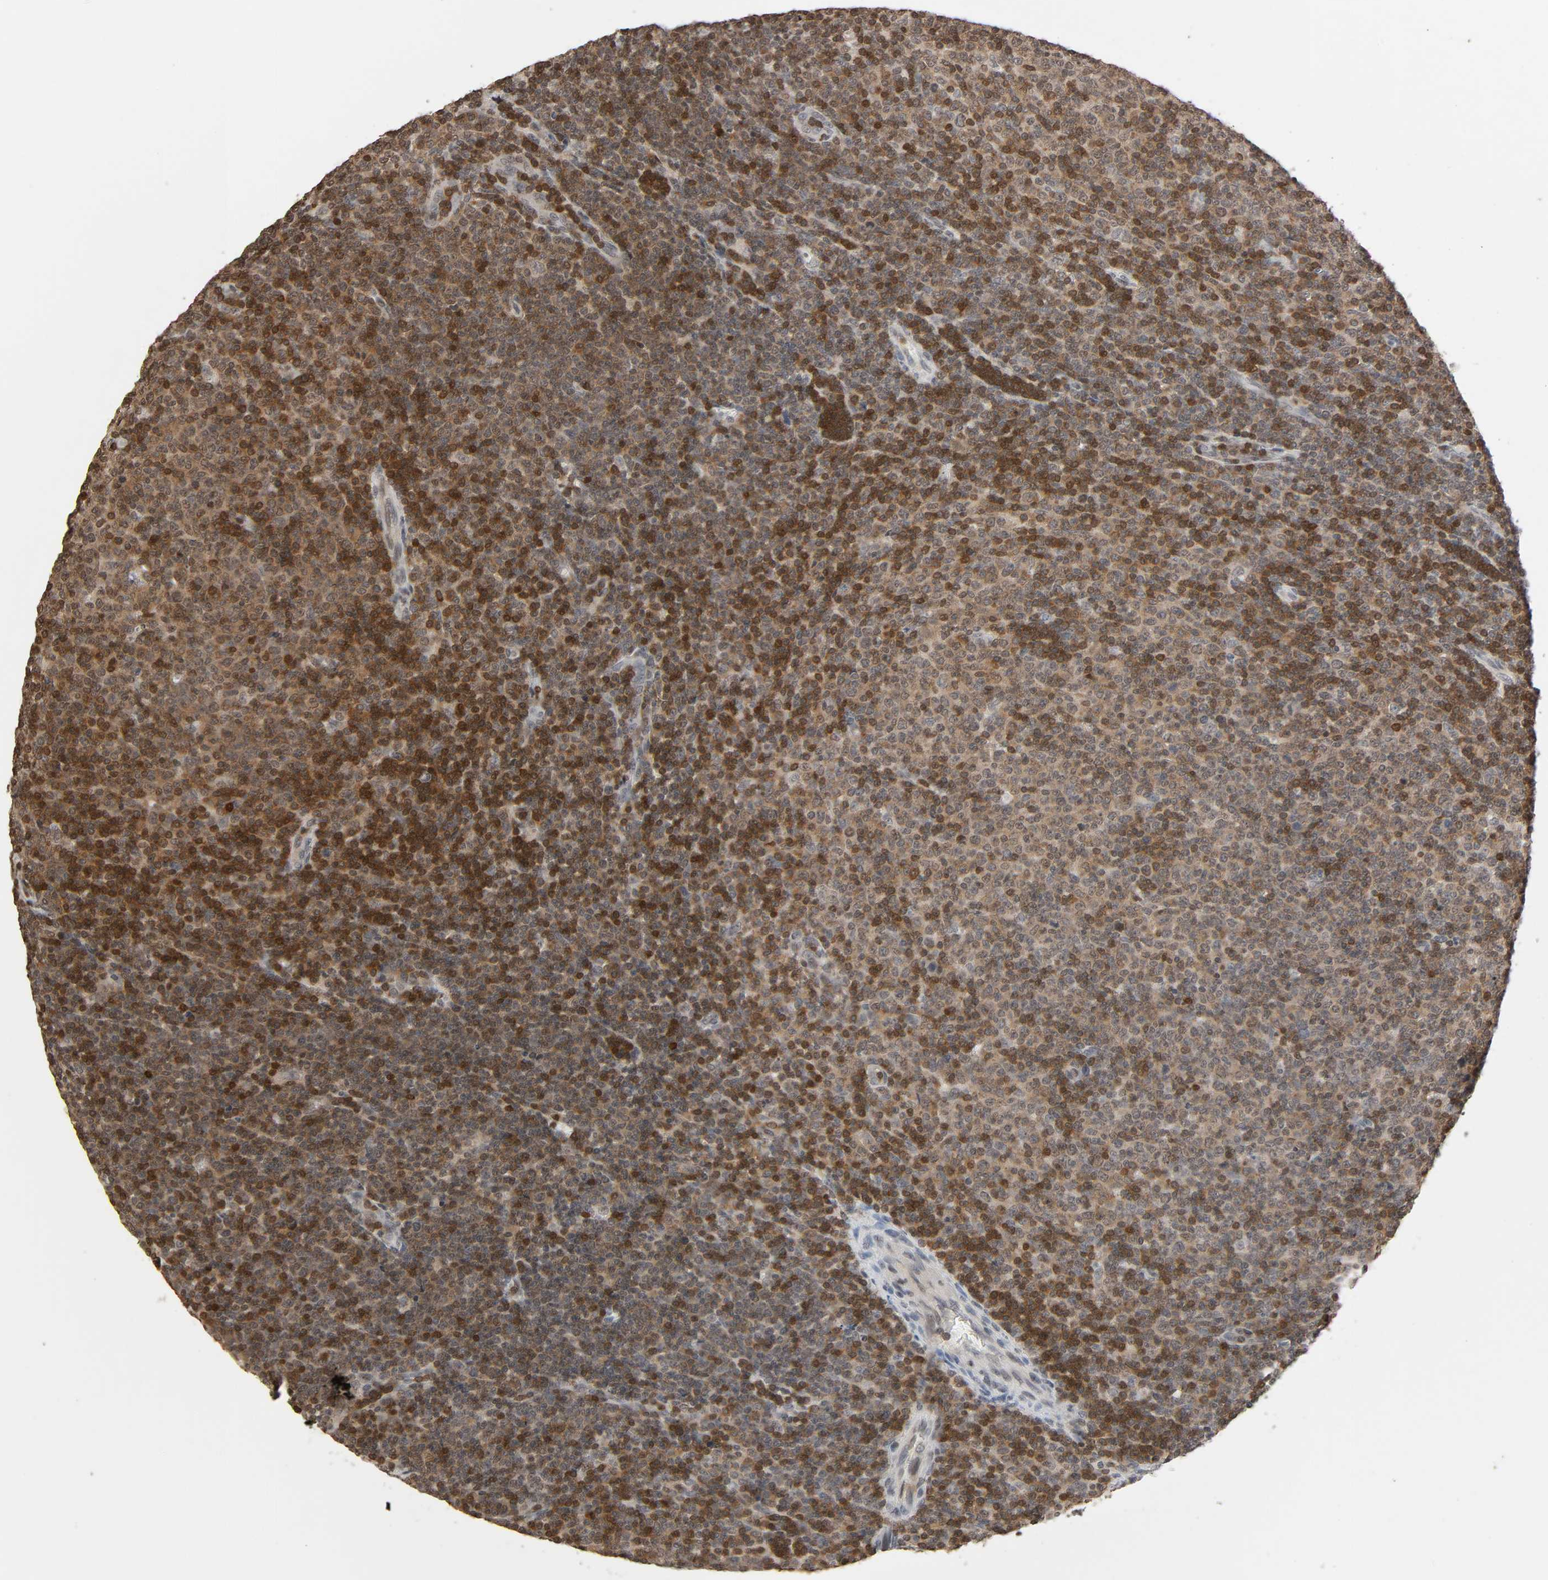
{"staining": {"intensity": "strong", "quantity": ">75%", "location": "cytoplasmic/membranous,nuclear"}, "tissue": "lymphoma", "cell_type": "Tumor cells", "image_type": "cancer", "snomed": [{"axis": "morphology", "description": "Malignant lymphoma, non-Hodgkin's type, Low grade"}, {"axis": "topography", "description": "Lymph node"}], "caption": "Low-grade malignant lymphoma, non-Hodgkin's type tissue displays strong cytoplasmic/membranous and nuclear expression in about >75% of tumor cells, visualized by immunohistochemistry.", "gene": "STK4", "patient": {"sex": "male", "age": 70}}